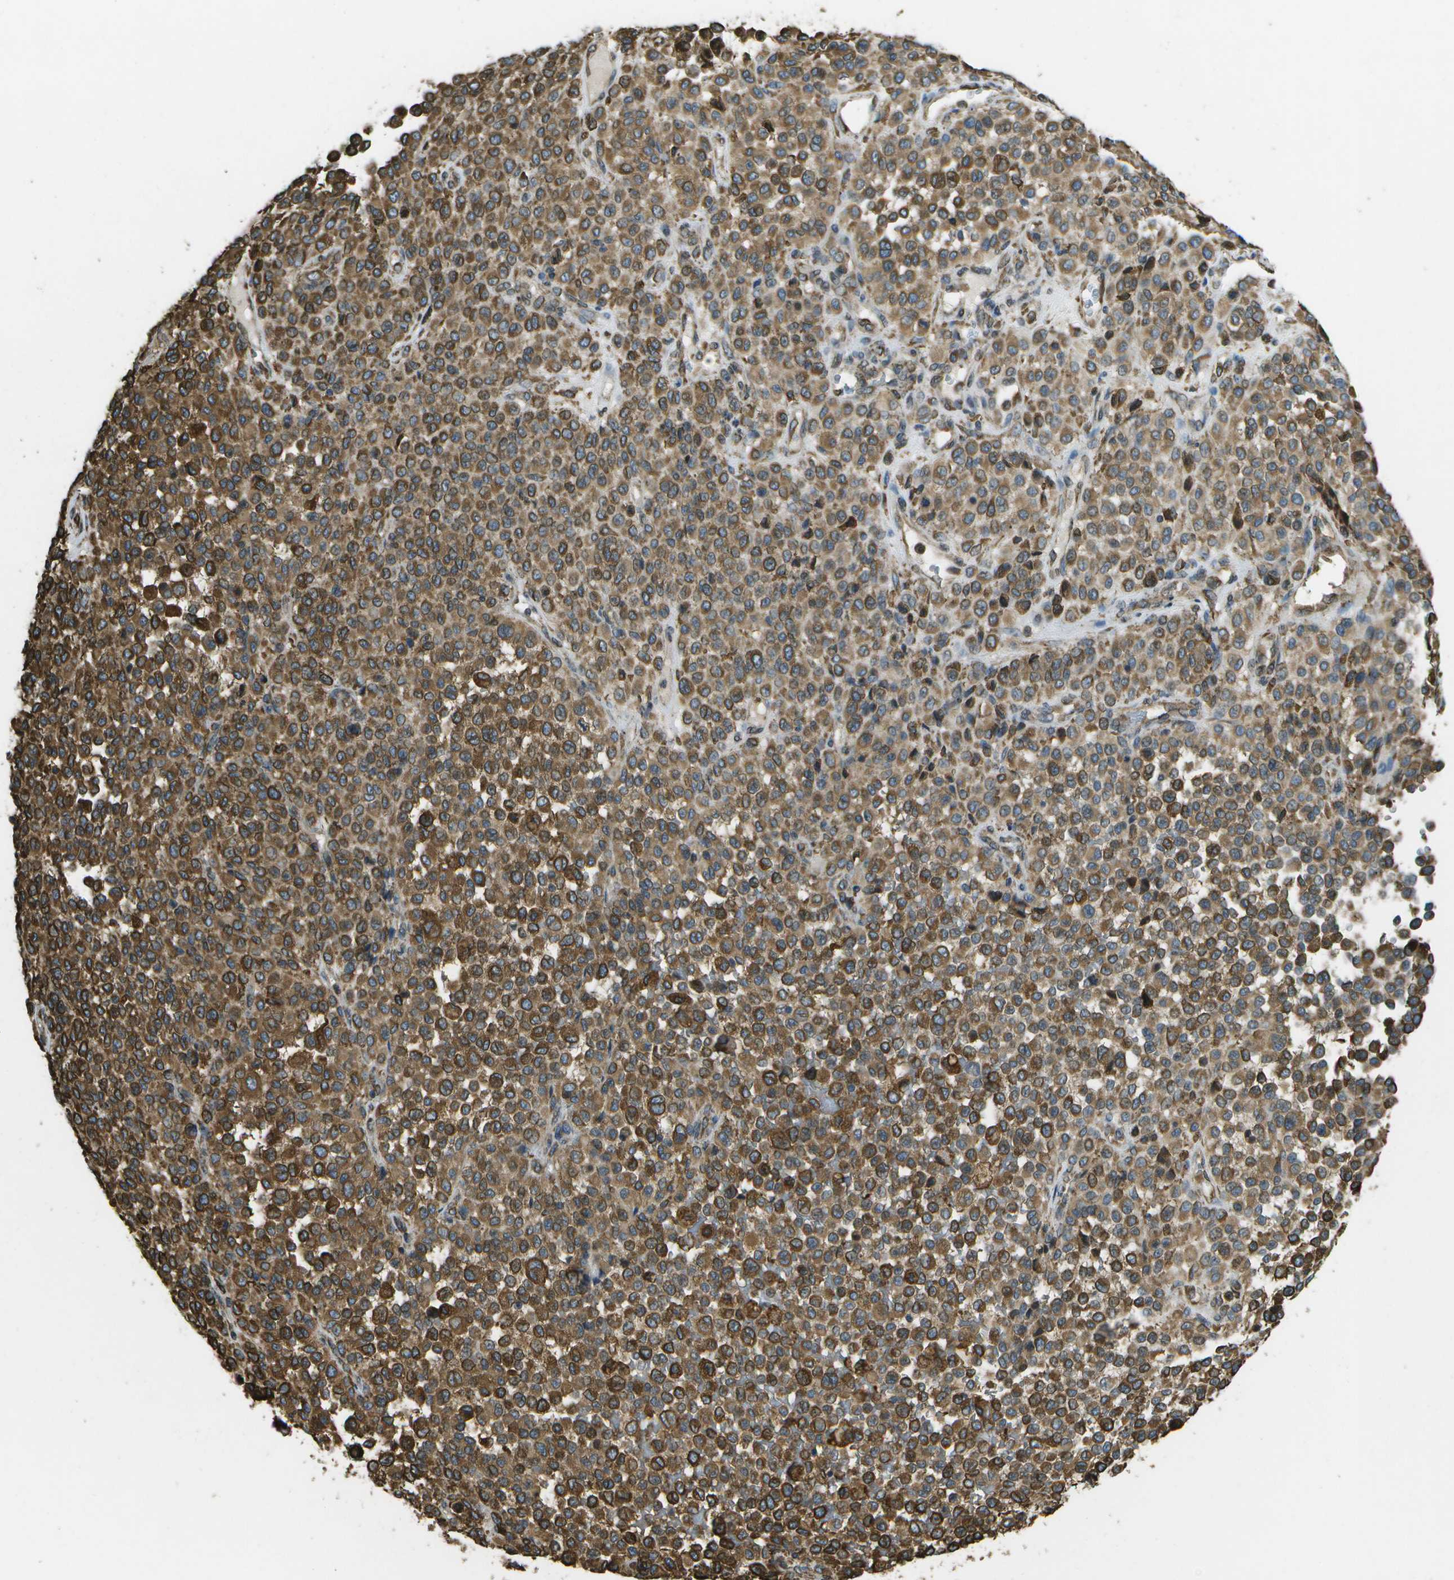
{"staining": {"intensity": "strong", "quantity": ">75%", "location": "cytoplasmic/membranous"}, "tissue": "melanoma", "cell_type": "Tumor cells", "image_type": "cancer", "snomed": [{"axis": "morphology", "description": "Malignant melanoma, Metastatic site"}, {"axis": "topography", "description": "Pancreas"}], "caption": "Protein expression analysis of human malignant melanoma (metastatic site) reveals strong cytoplasmic/membranous staining in about >75% of tumor cells. The staining was performed using DAB (3,3'-diaminobenzidine) to visualize the protein expression in brown, while the nuclei were stained in blue with hematoxylin (Magnification: 20x).", "gene": "PDIA4", "patient": {"sex": "female", "age": 30}}